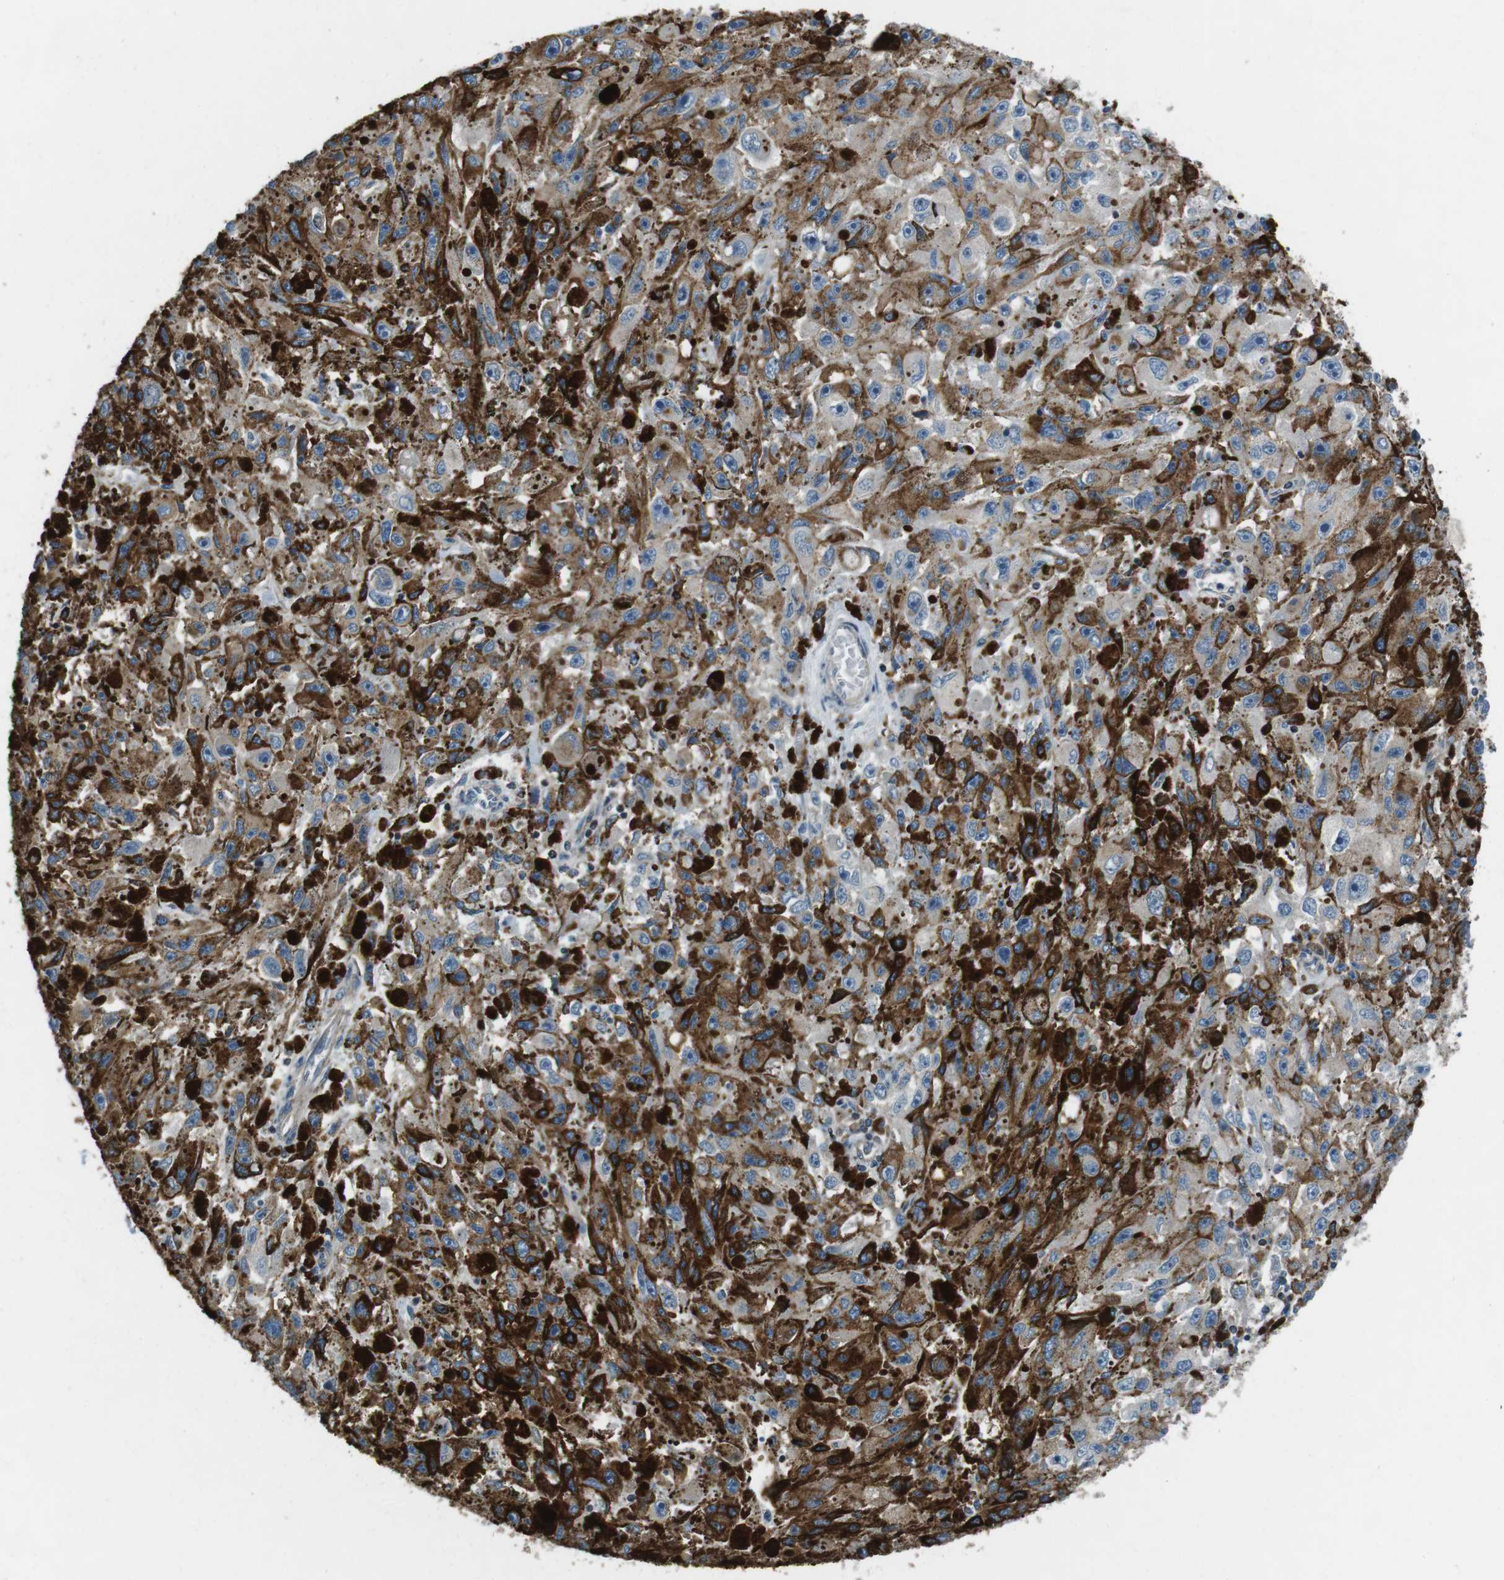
{"staining": {"intensity": "moderate", "quantity": "25%-75%", "location": "cytoplasmic/membranous"}, "tissue": "melanoma", "cell_type": "Tumor cells", "image_type": "cancer", "snomed": [{"axis": "morphology", "description": "Malignant melanoma, NOS"}, {"axis": "topography", "description": "Skin"}], "caption": "Malignant melanoma stained with a protein marker reveals moderate staining in tumor cells.", "gene": "FAM3B", "patient": {"sex": "female", "age": 104}}